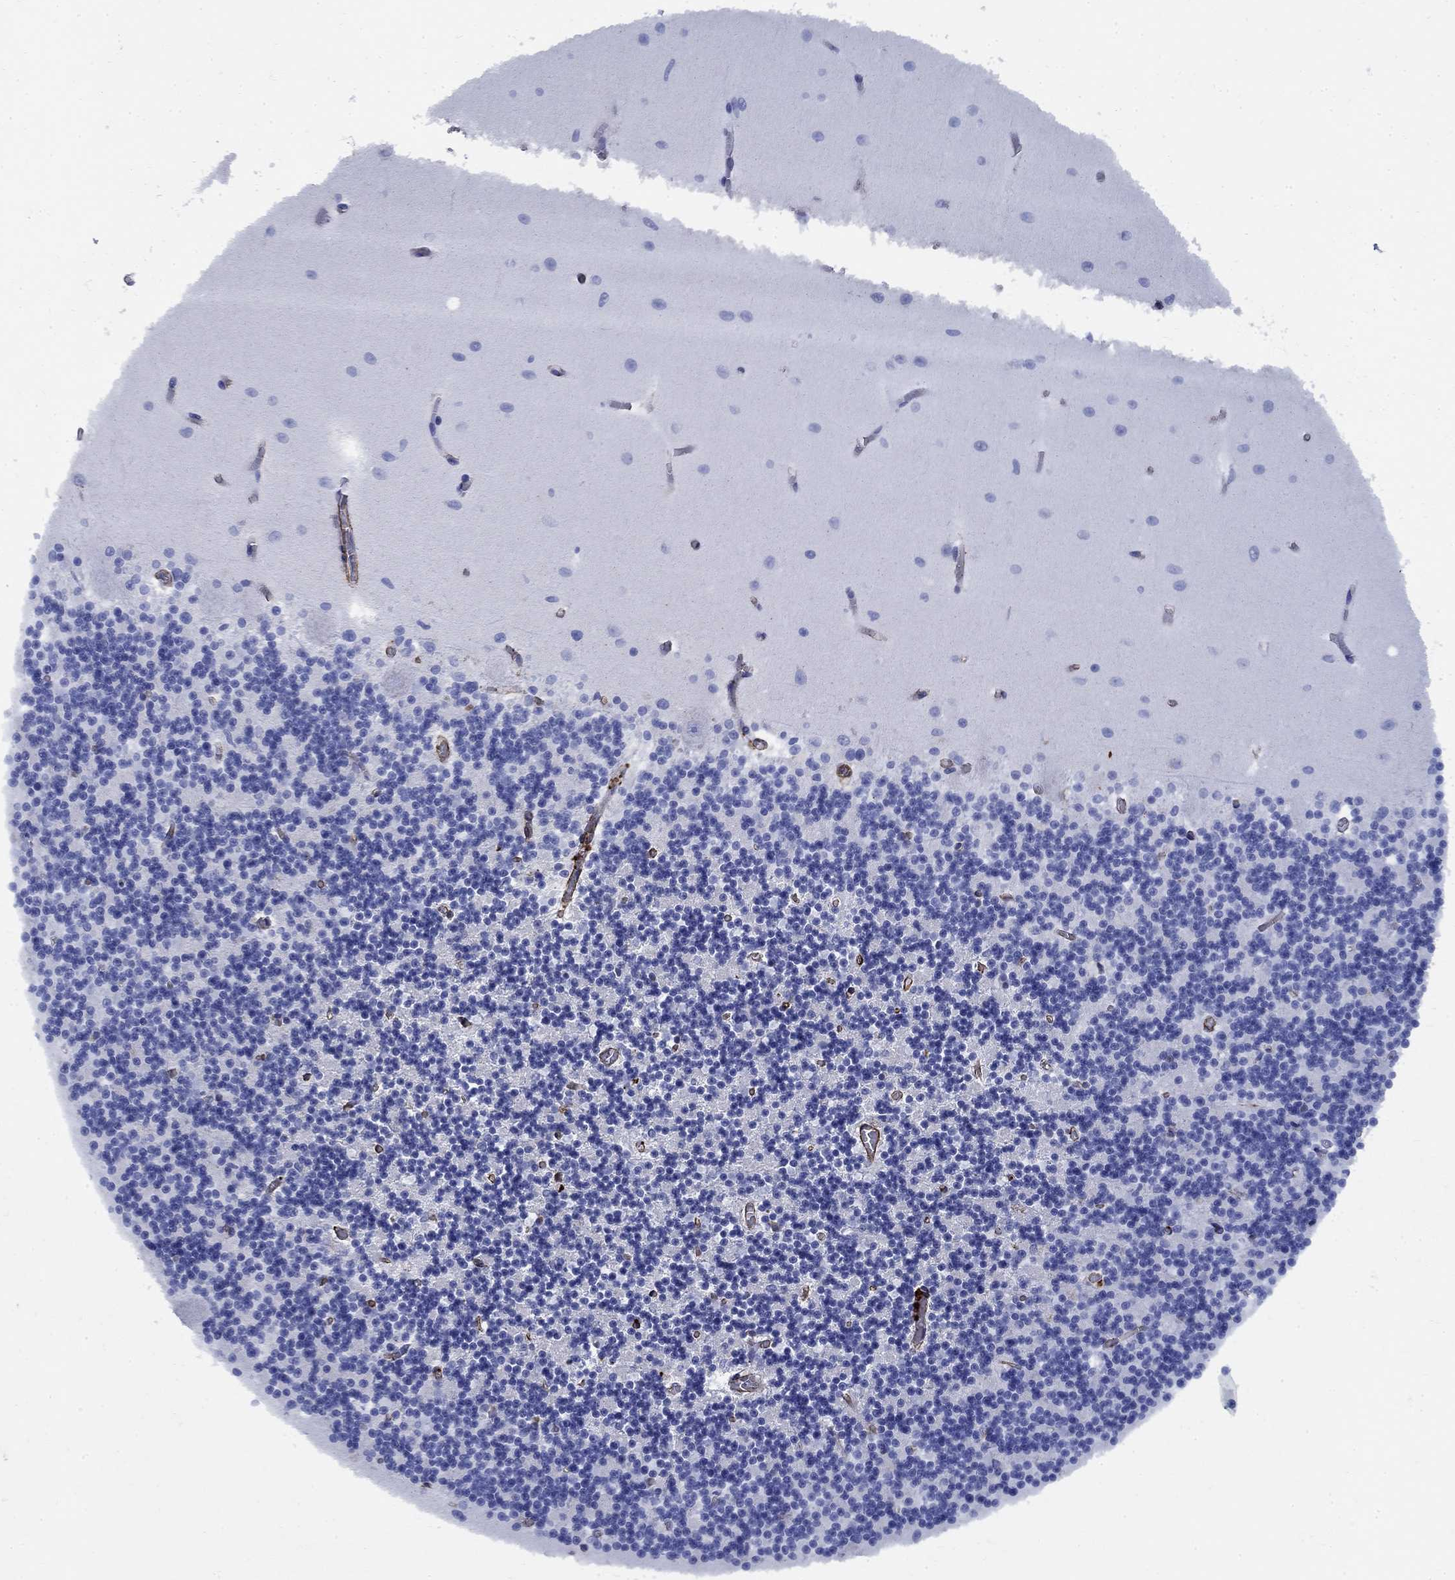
{"staining": {"intensity": "negative", "quantity": "none", "location": "none"}, "tissue": "cerebellum", "cell_type": "Cells in granular layer", "image_type": "normal", "snomed": [{"axis": "morphology", "description": "Normal tissue, NOS"}, {"axis": "topography", "description": "Cerebellum"}], "caption": "The photomicrograph demonstrates no staining of cells in granular layer in normal cerebellum.", "gene": "VTN", "patient": {"sex": "female", "age": 64}}